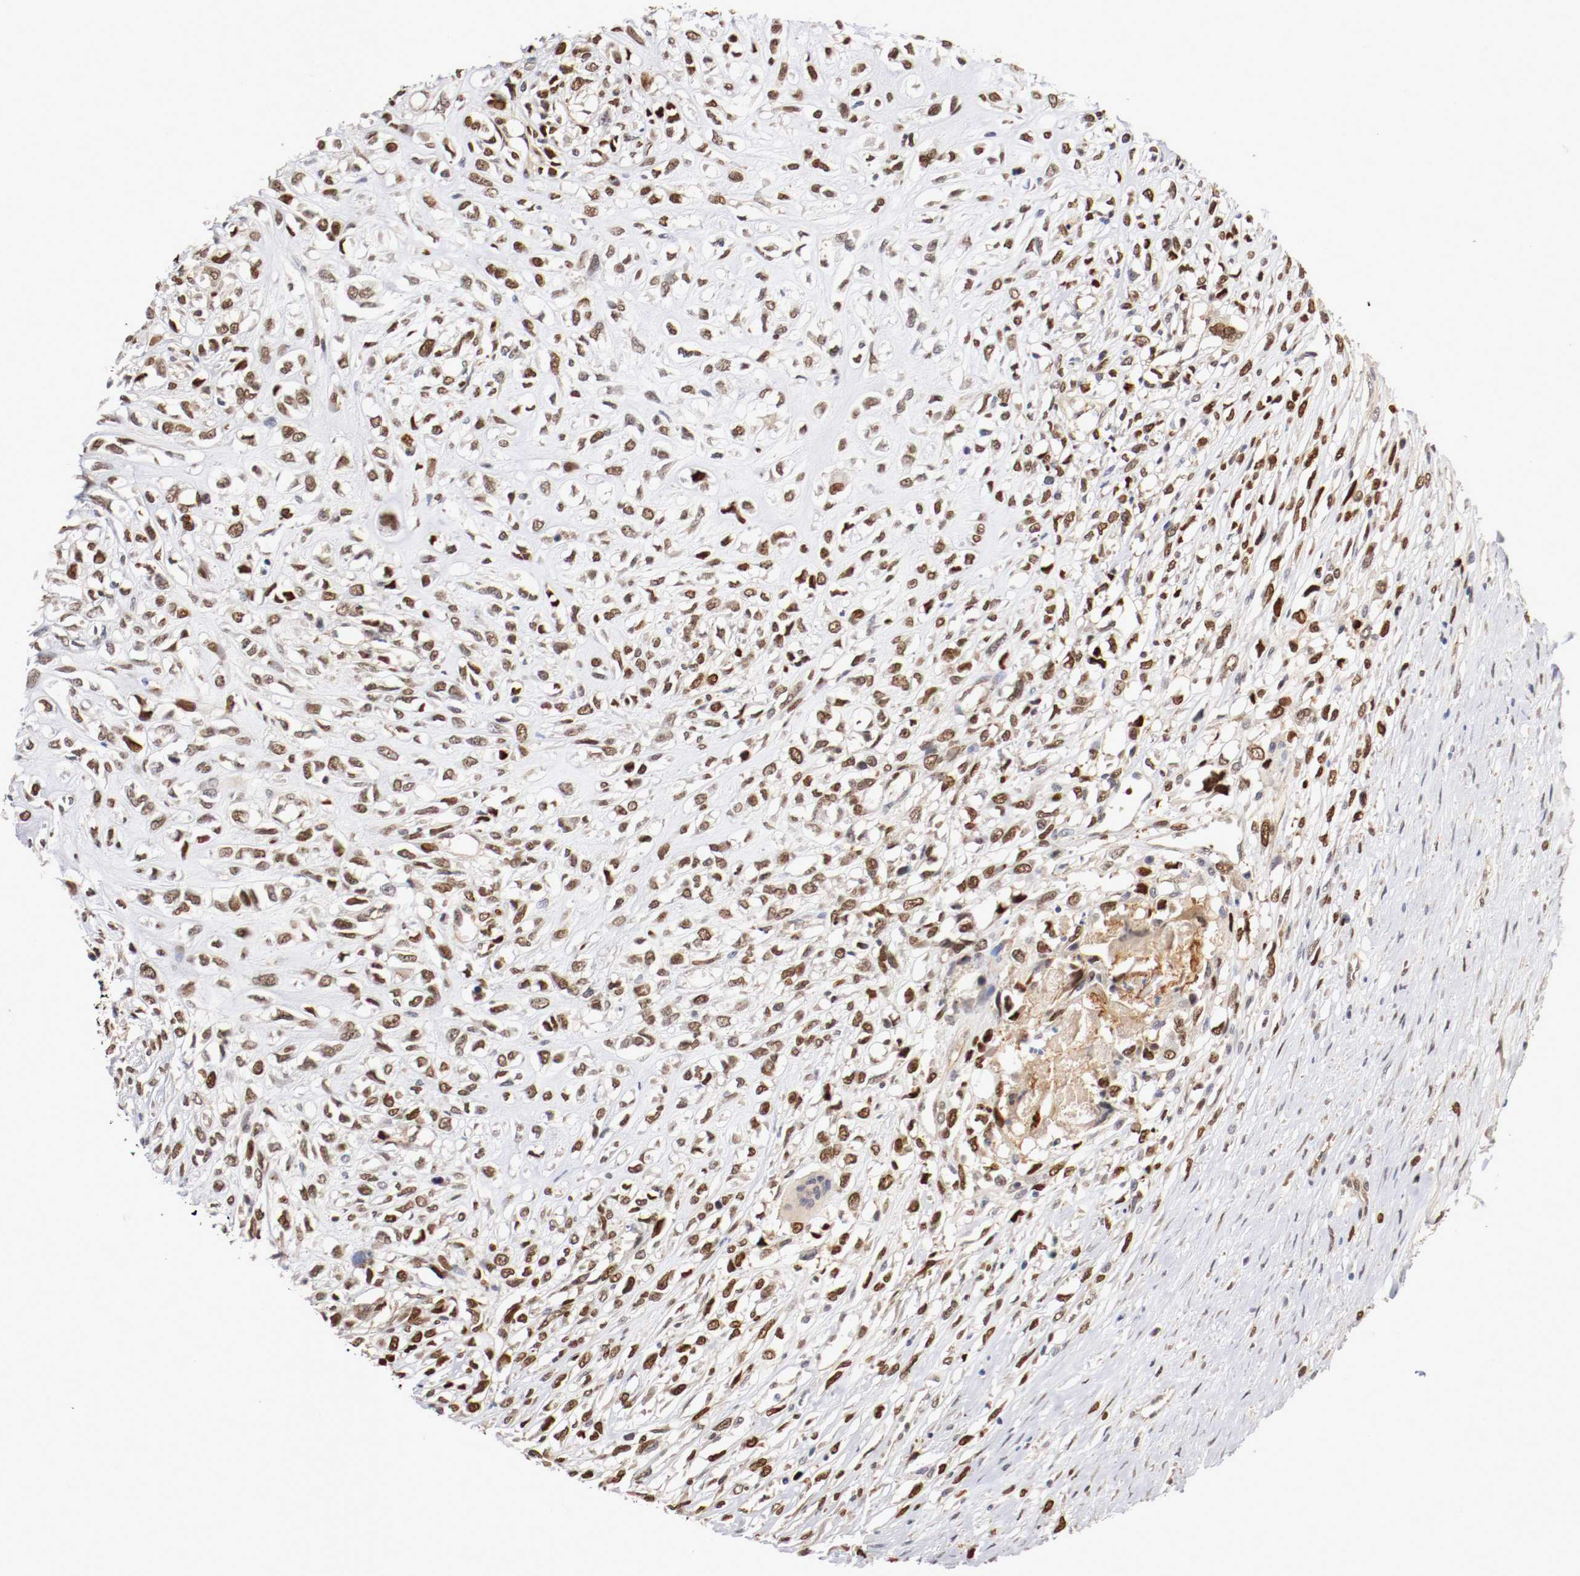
{"staining": {"intensity": "moderate", "quantity": ">75%", "location": "nuclear"}, "tissue": "head and neck cancer", "cell_type": "Tumor cells", "image_type": "cancer", "snomed": [{"axis": "morphology", "description": "Necrosis, NOS"}, {"axis": "morphology", "description": "Neoplasm, malignant, NOS"}, {"axis": "topography", "description": "Salivary gland"}, {"axis": "topography", "description": "Head-Neck"}], "caption": "This histopathology image shows immunohistochemistry (IHC) staining of head and neck cancer (neoplasm (malignant)), with medium moderate nuclear staining in about >75% of tumor cells.", "gene": "DNMT3B", "patient": {"sex": "male", "age": 43}}